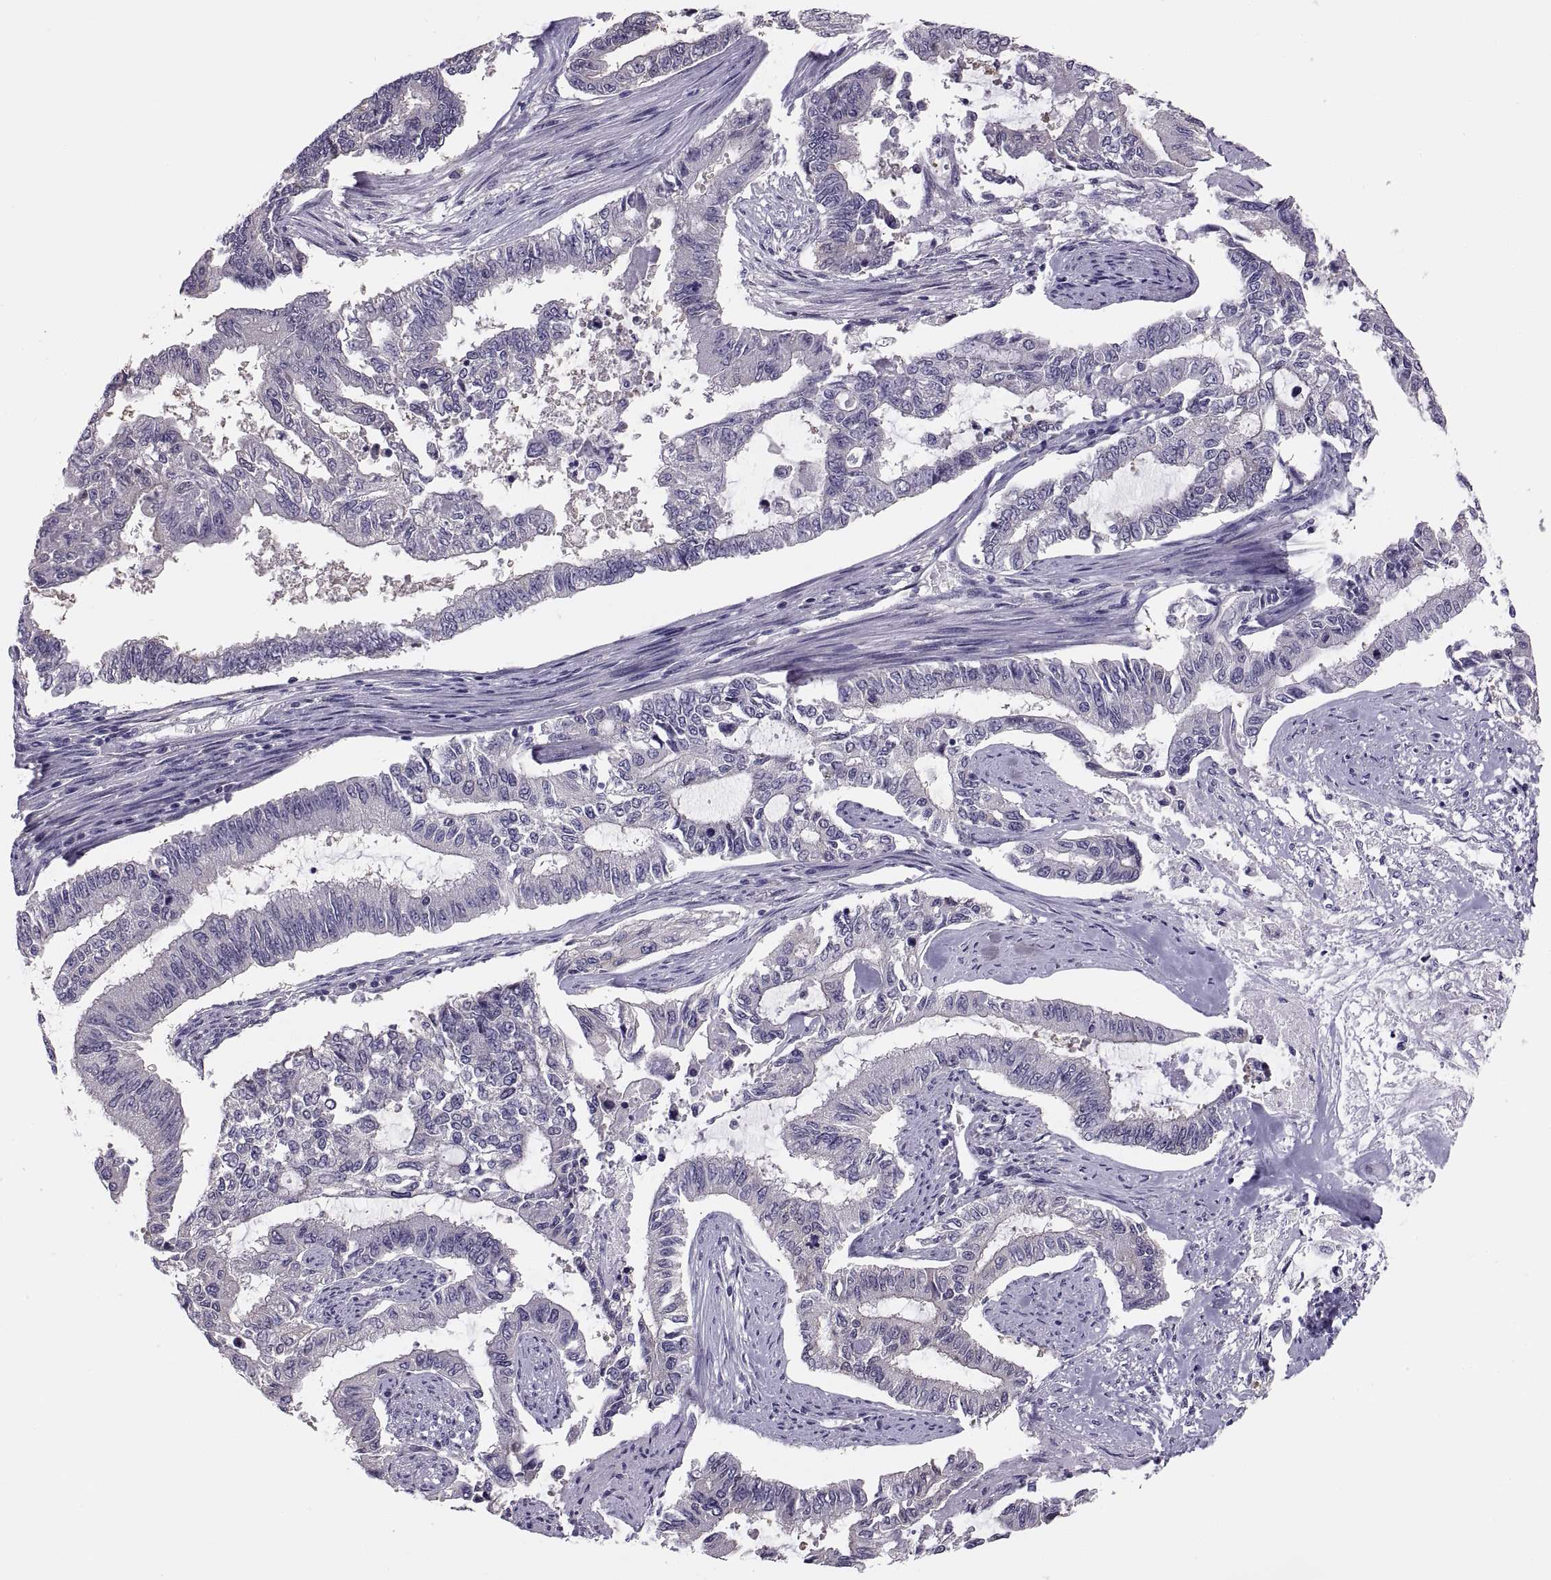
{"staining": {"intensity": "negative", "quantity": "none", "location": "none"}, "tissue": "endometrial cancer", "cell_type": "Tumor cells", "image_type": "cancer", "snomed": [{"axis": "morphology", "description": "Adenocarcinoma, NOS"}, {"axis": "topography", "description": "Uterus"}], "caption": "This is a image of IHC staining of endometrial cancer (adenocarcinoma), which shows no expression in tumor cells.", "gene": "STRC", "patient": {"sex": "female", "age": 59}}